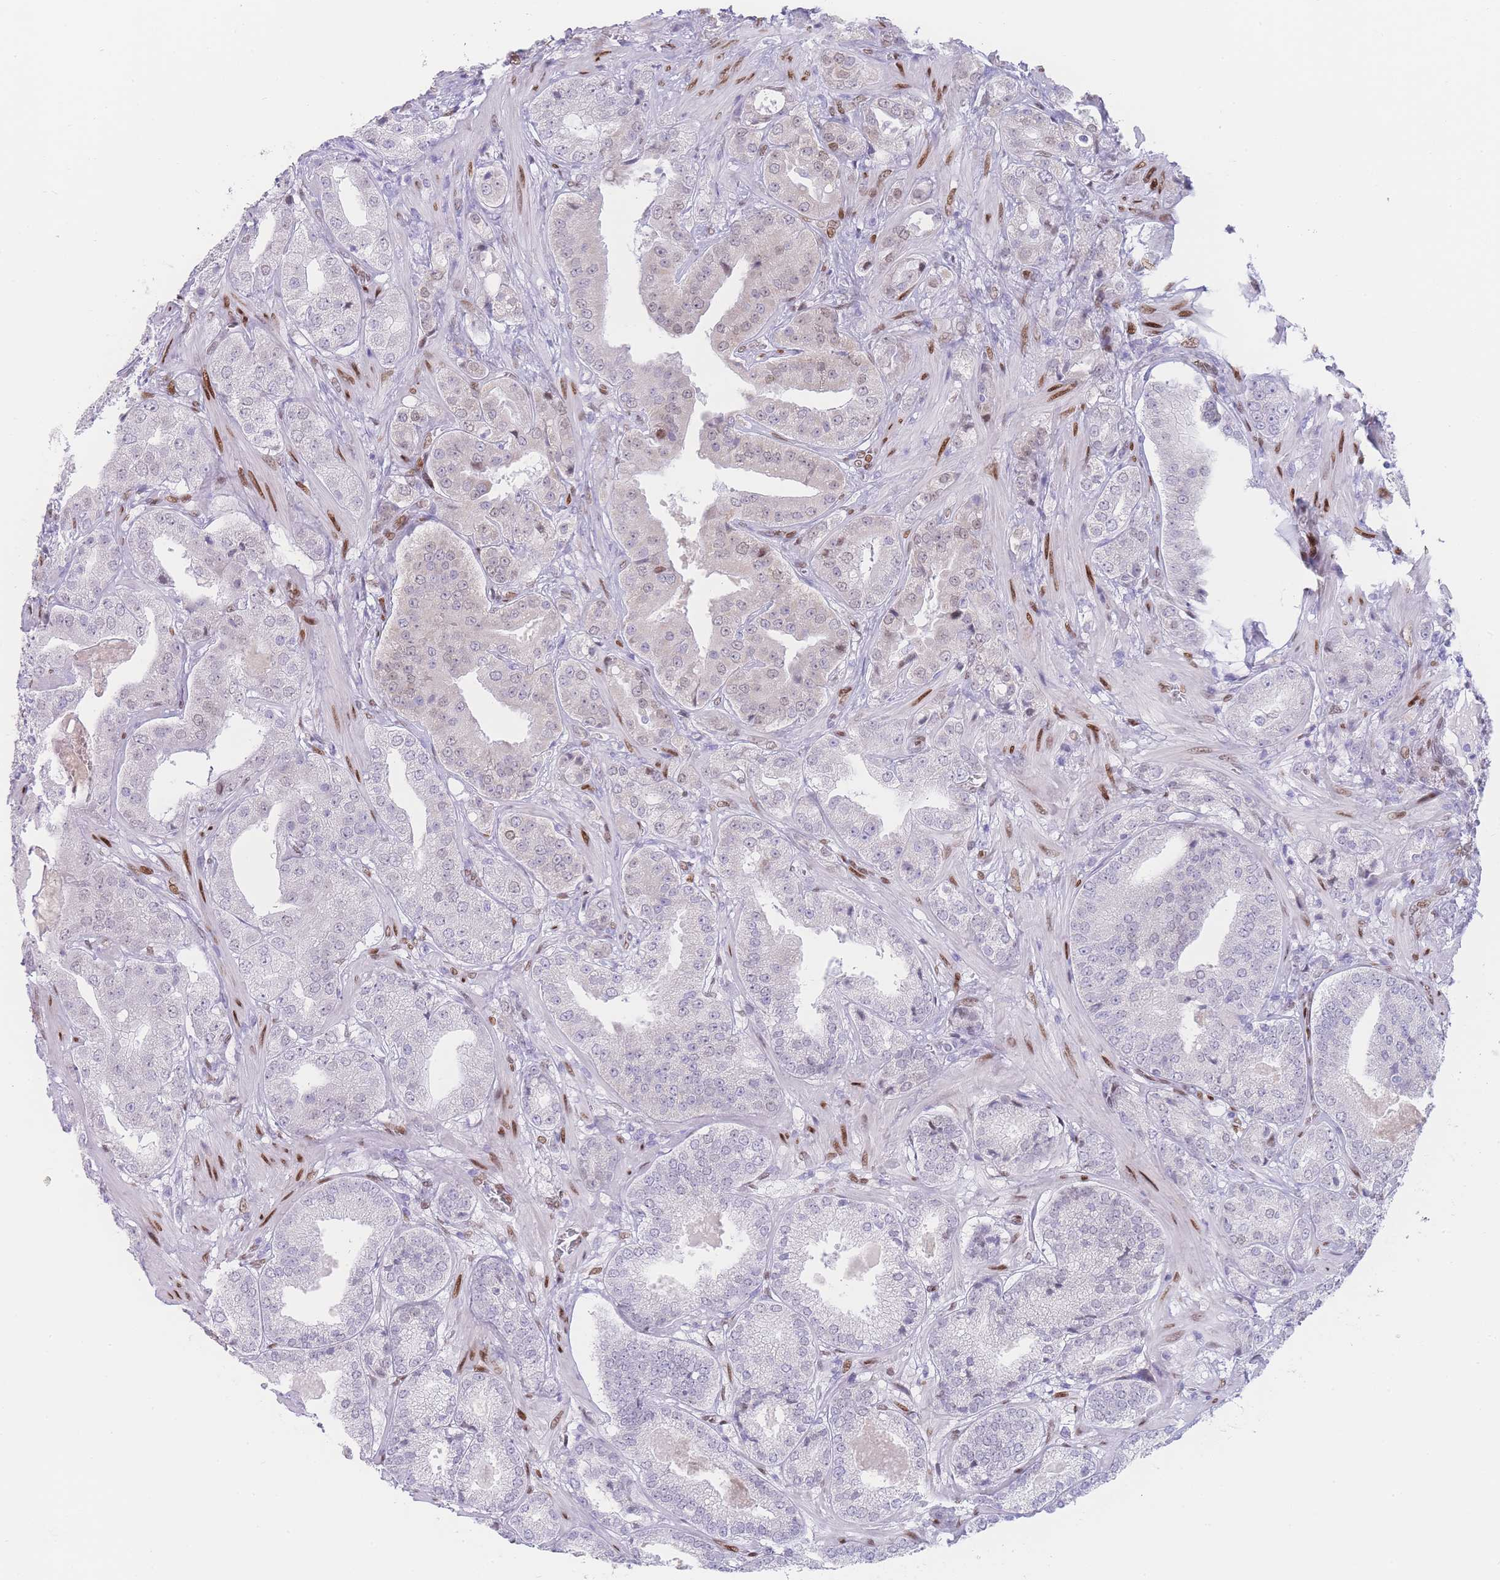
{"staining": {"intensity": "weak", "quantity": "<25%", "location": "nuclear"}, "tissue": "prostate cancer", "cell_type": "Tumor cells", "image_type": "cancer", "snomed": [{"axis": "morphology", "description": "Adenocarcinoma, High grade"}, {"axis": "topography", "description": "Prostate"}], "caption": "High power microscopy image of an immunohistochemistry micrograph of prostate high-grade adenocarcinoma, revealing no significant staining in tumor cells.", "gene": "PSMB5", "patient": {"sex": "male", "age": 63}}